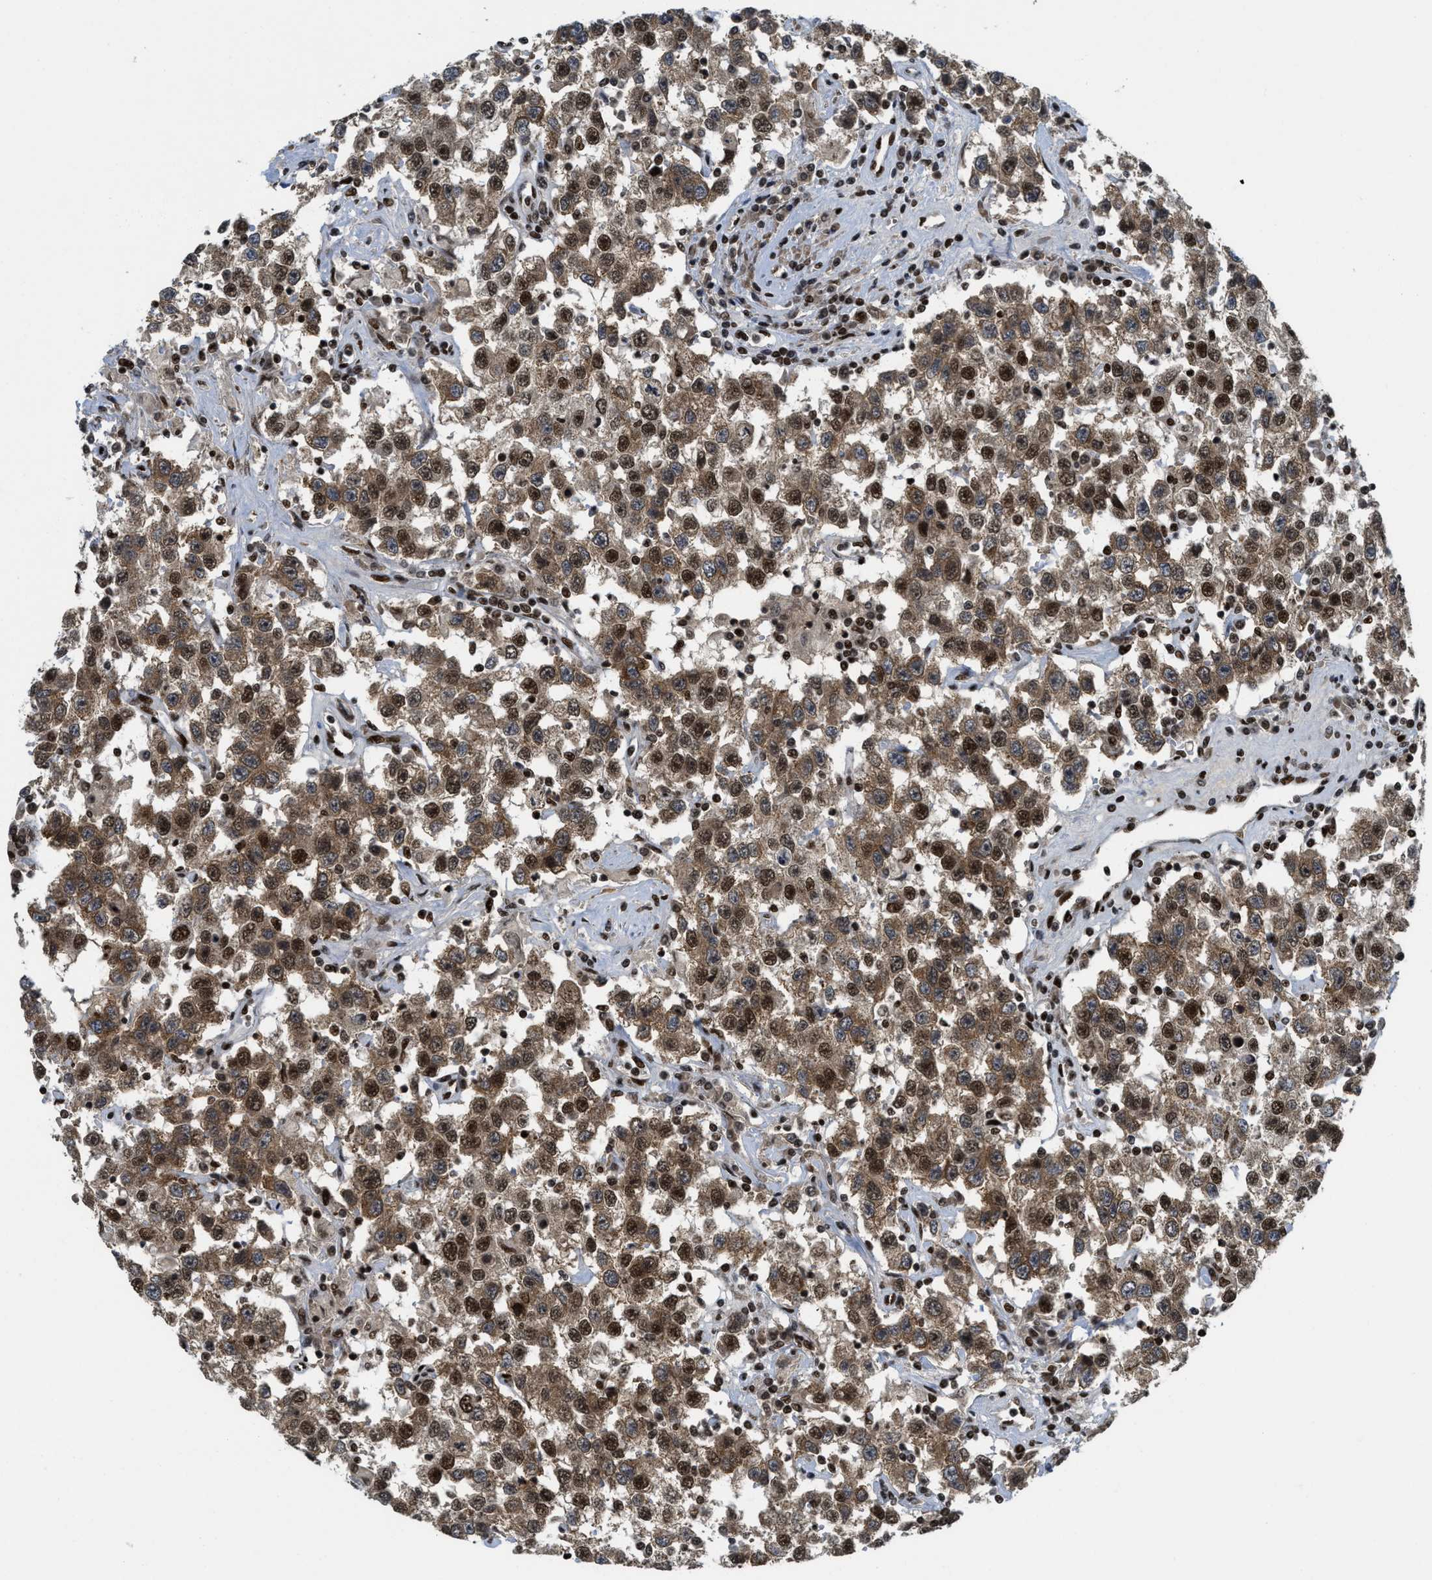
{"staining": {"intensity": "strong", "quantity": ">75%", "location": "cytoplasmic/membranous,nuclear"}, "tissue": "testis cancer", "cell_type": "Tumor cells", "image_type": "cancer", "snomed": [{"axis": "morphology", "description": "Seminoma, NOS"}, {"axis": "topography", "description": "Testis"}], "caption": "This is an image of IHC staining of testis cancer (seminoma), which shows strong positivity in the cytoplasmic/membranous and nuclear of tumor cells.", "gene": "RFX5", "patient": {"sex": "male", "age": 41}}